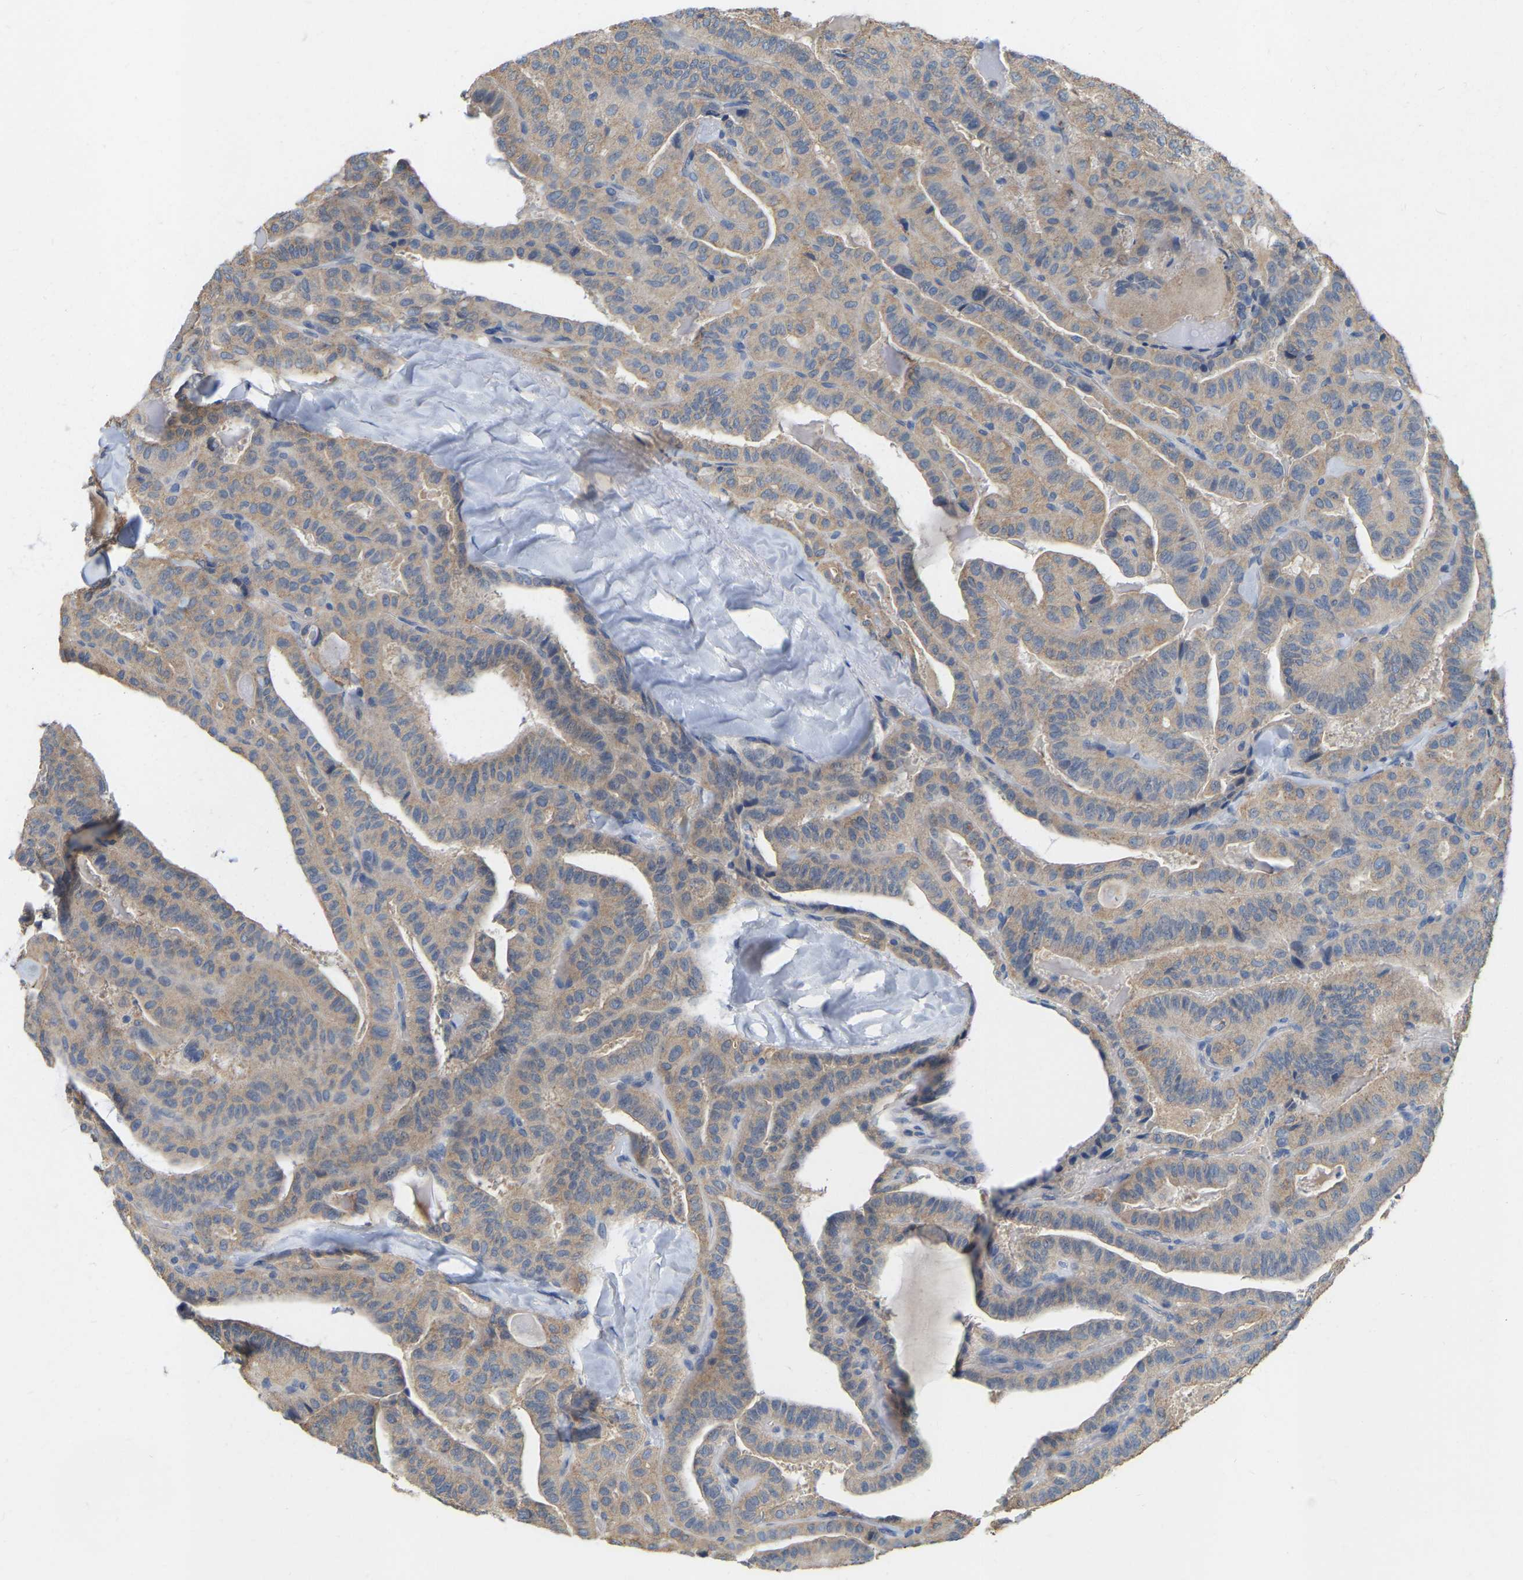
{"staining": {"intensity": "weak", "quantity": ">75%", "location": "cytoplasmic/membranous"}, "tissue": "thyroid cancer", "cell_type": "Tumor cells", "image_type": "cancer", "snomed": [{"axis": "morphology", "description": "Papillary adenocarcinoma, NOS"}, {"axis": "topography", "description": "Thyroid gland"}], "caption": "Protein analysis of thyroid papillary adenocarcinoma tissue demonstrates weak cytoplasmic/membranous staining in approximately >75% of tumor cells.", "gene": "WIPI2", "patient": {"sex": "male", "age": 77}}